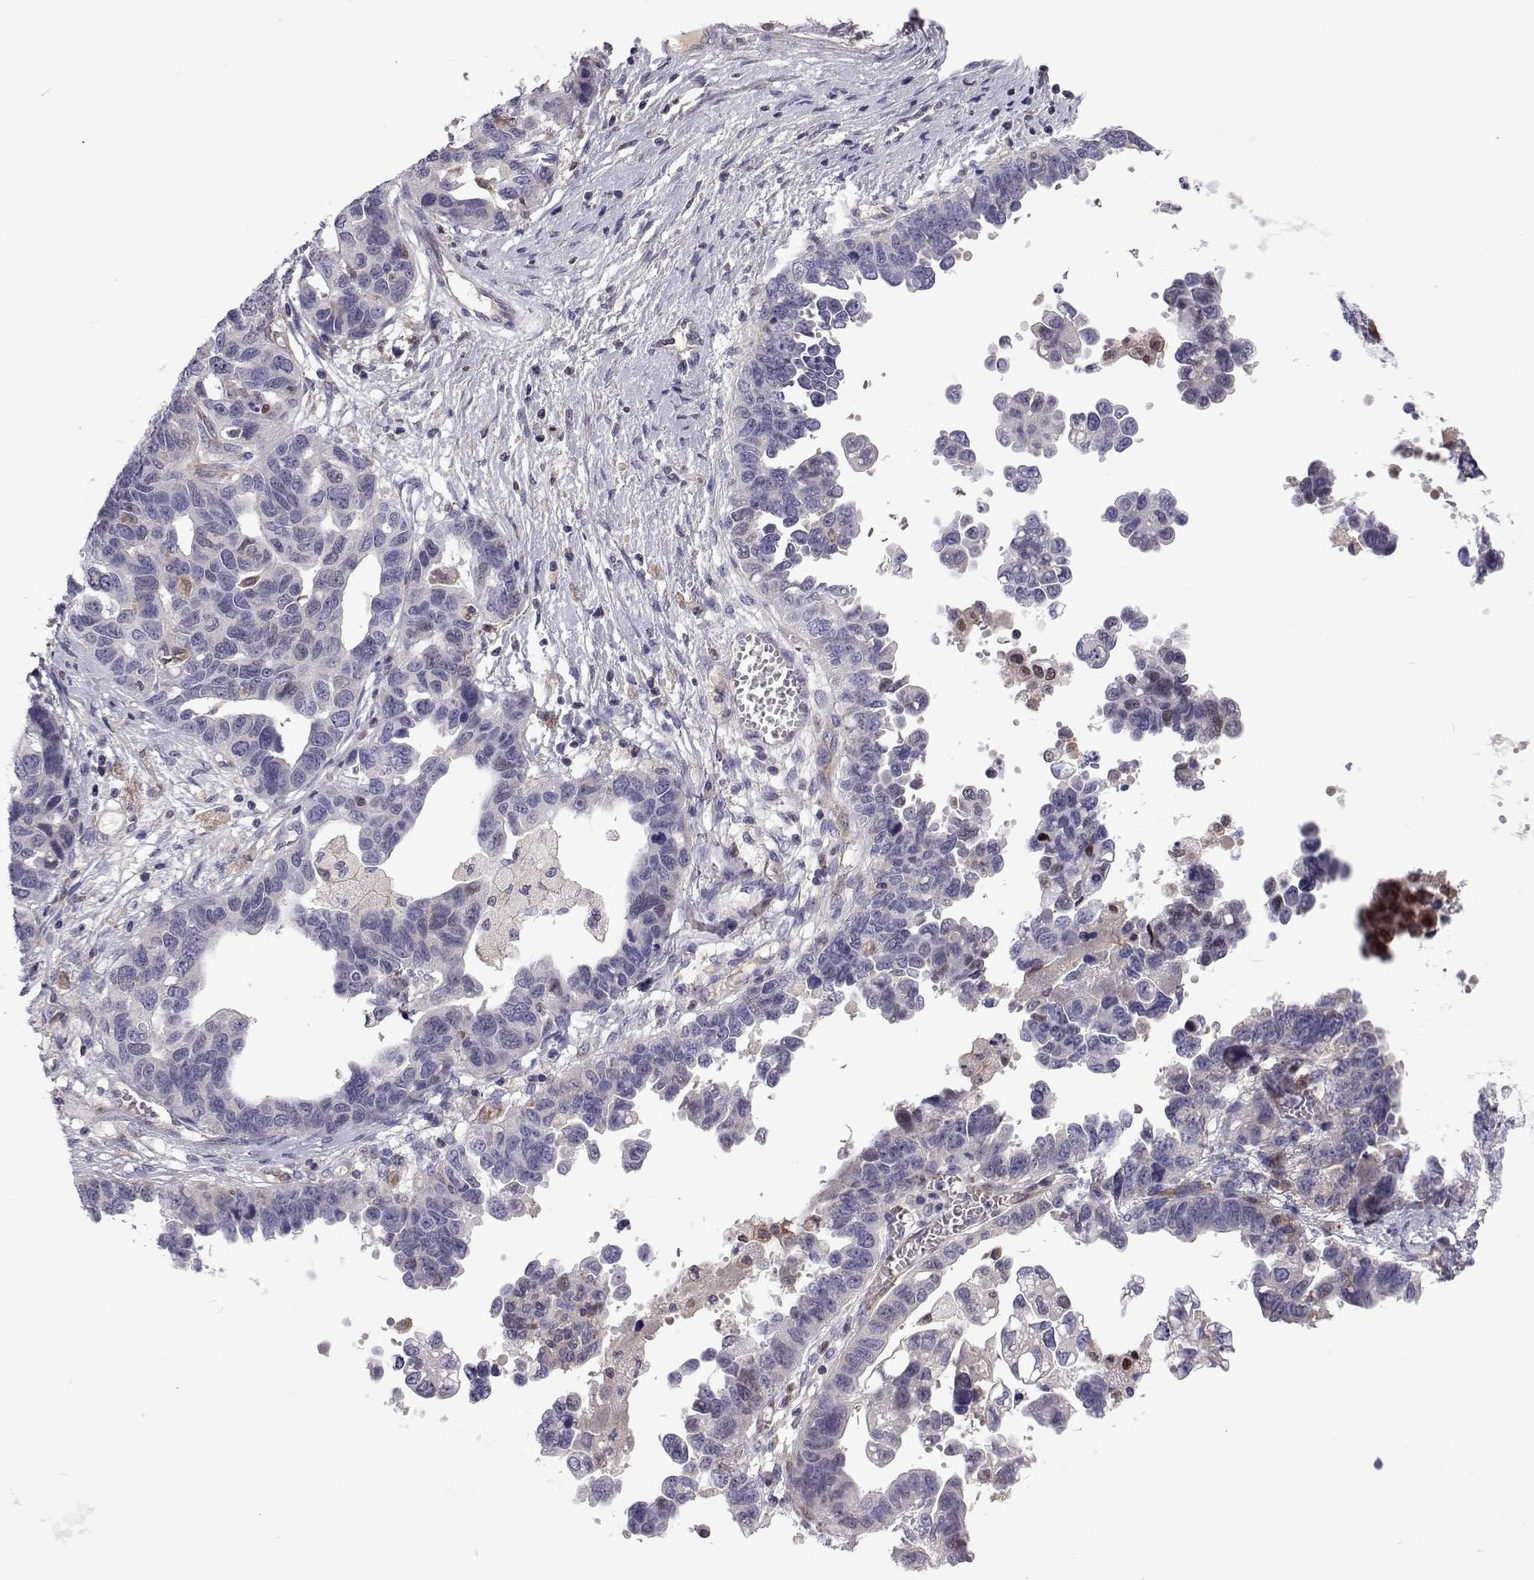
{"staining": {"intensity": "negative", "quantity": "none", "location": "none"}, "tissue": "ovarian cancer", "cell_type": "Tumor cells", "image_type": "cancer", "snomed": [{"axis": "morphology", "description": "Cystadenocarcinoma, serous, NOS"}, {"axis": "topography", "description": "Ovary"}], "caption": "Photomicrograph shows no protein positivity in tumor cells of ovarian cancer (serous cystadenocarcinoma) tissue.", "gene": "TCF15", "patient": {"sex": "female", "age": 69}}